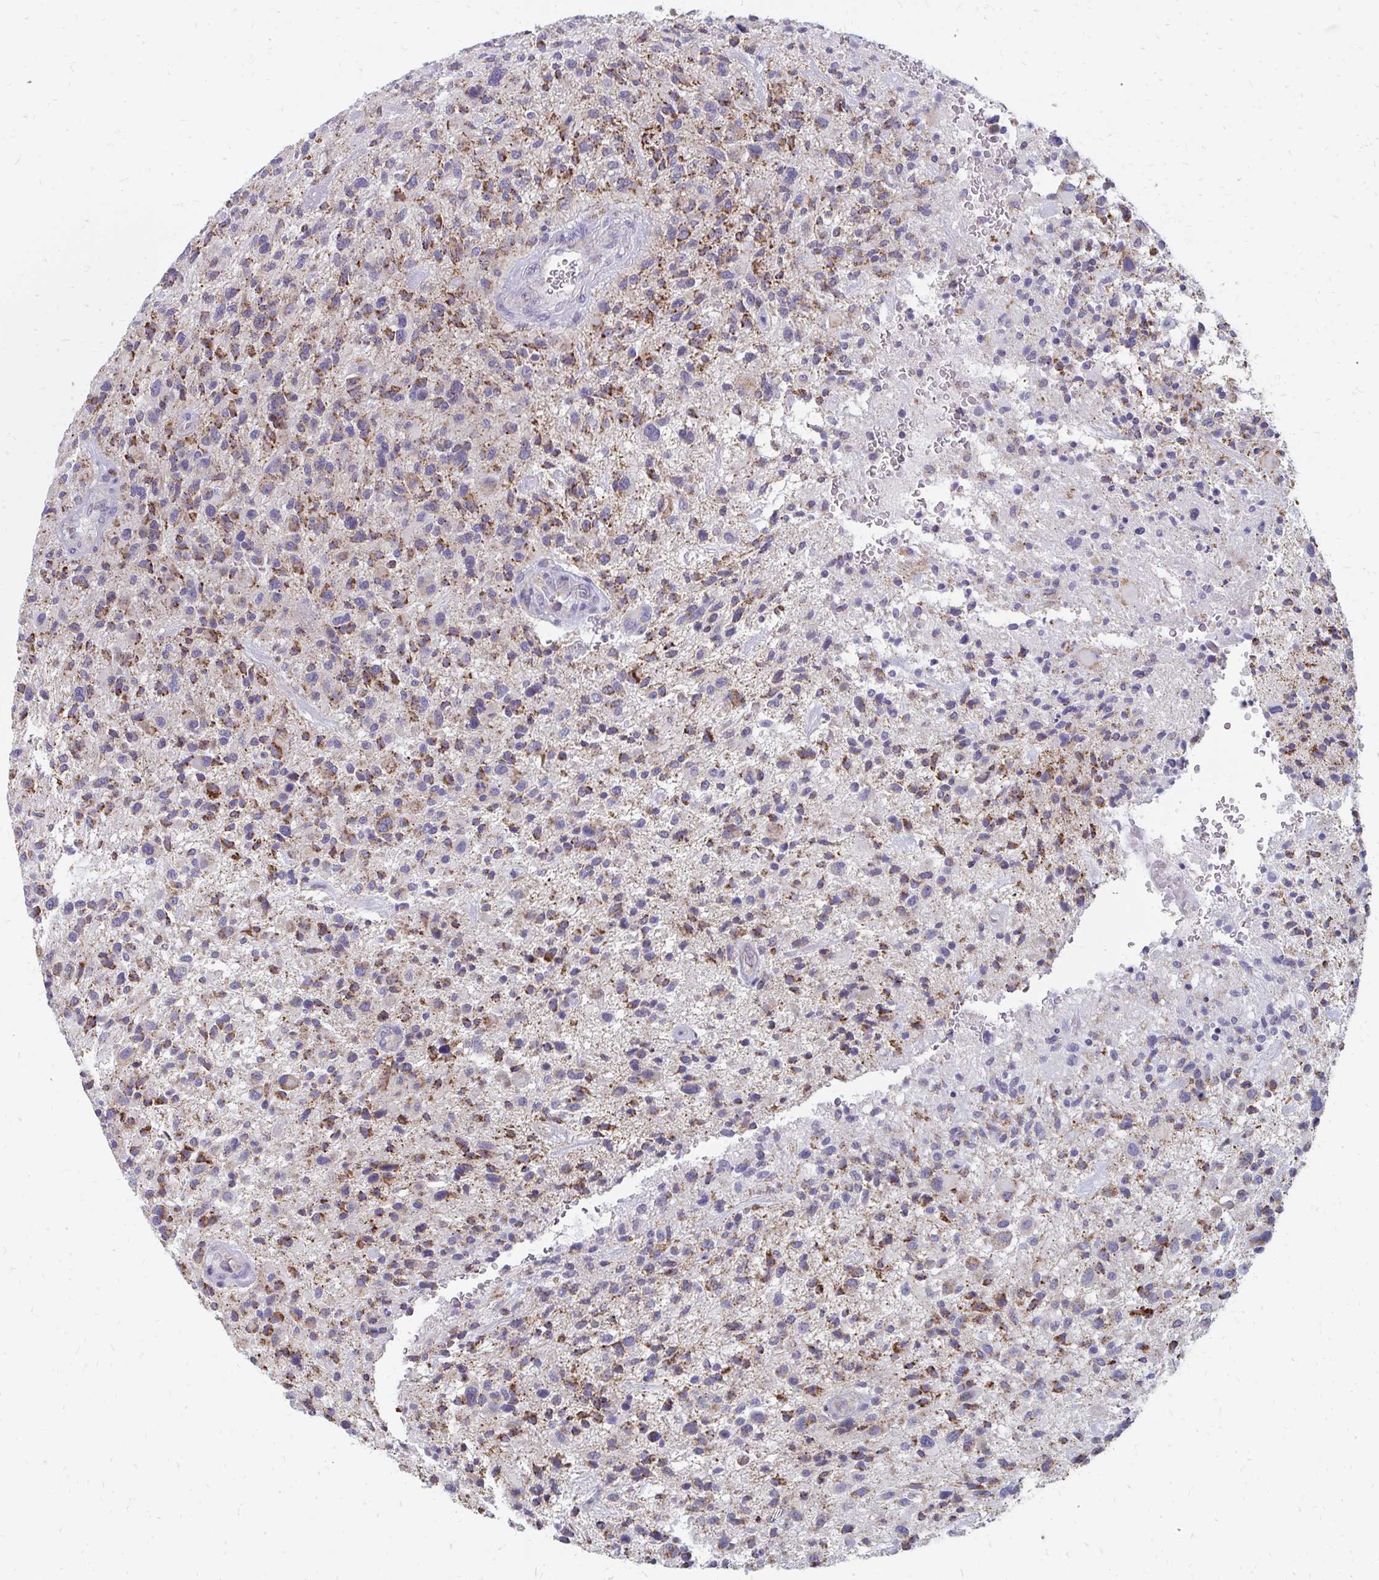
{"staining": {"intensity": "moderate", "quantity": ">75%", "location": "cytoplasmic/membranous"}, "tissue": "glioma", "cell_type": "Tumor cells", "image_type": "cancer", "snomed": [{"axis": "morphology", "description": "Glioma, malignant, High grade"}, {"axis": "topography", "description": "Brain"}], "caption": "About >75% of tumor cells in glioma display moderate cytoplasmic/membranous protein expression as visualized by brown immunohistochemical staining.", "gene": "OR10V1", "patient": {"sex": "male", "age": 47}}